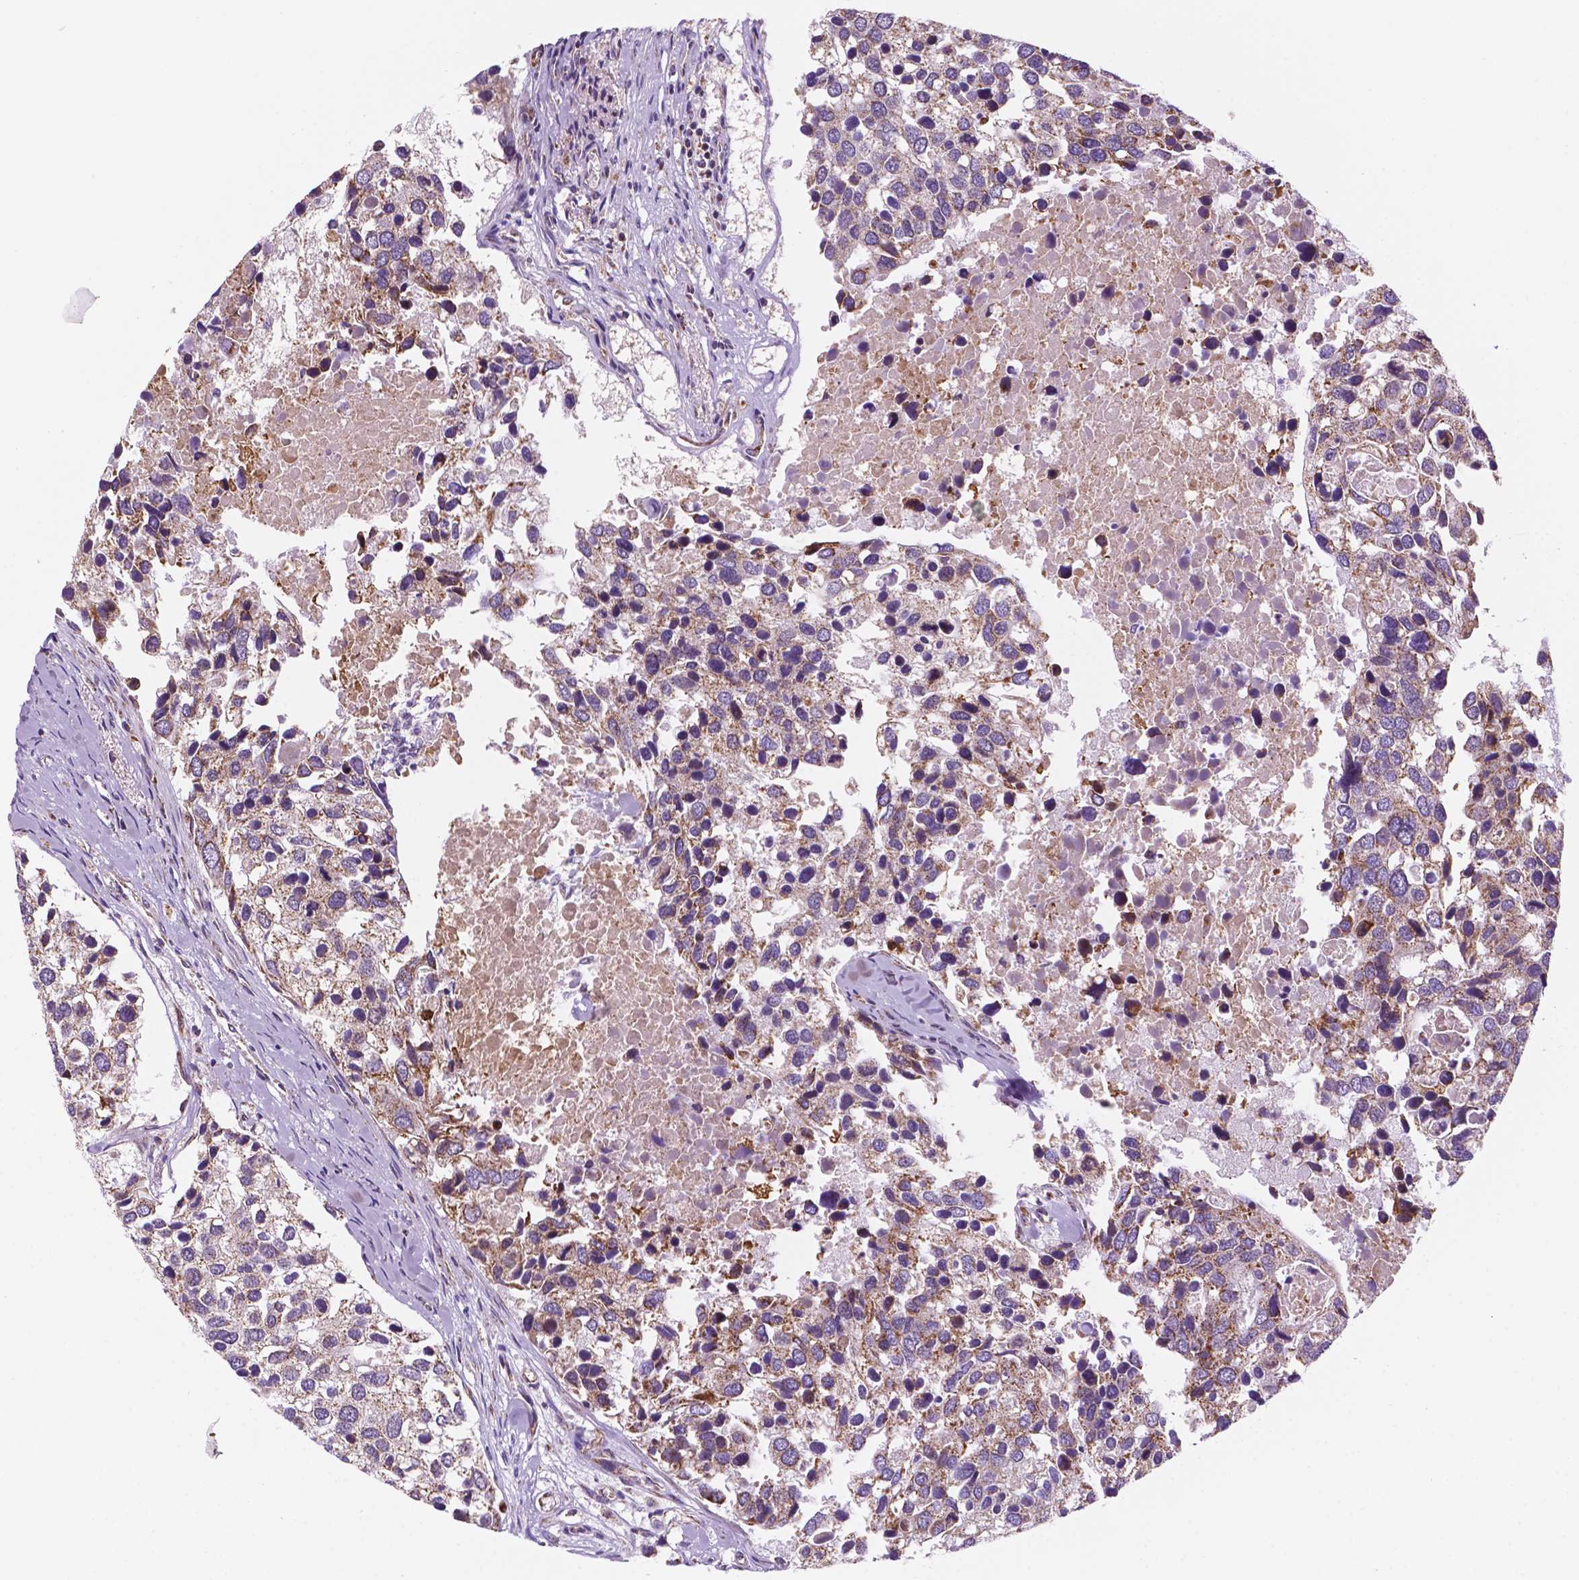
{"staining": {"intensity": "moderate", "quantity": "25%-75%", "location": "cytoplasmic/membranous"}, "tissue": "breast cancer", "cell_type": "Tumor cells", "image_type": "cancer", "snomed": [{"axis": "morphology", "description": "Duct carcinoma"}, {"axis": "topography", "description": "Breast"}], "caption": "Immunohistochemical staining of human breast cancer (infiltrating ductal carcinoma) exhibits moderate cytoplasmic/membranous protein staining in about 25%-75% of tumor cells.", "gene": "GEMIN4", "patient": {"sex": "female", "age": 83}}